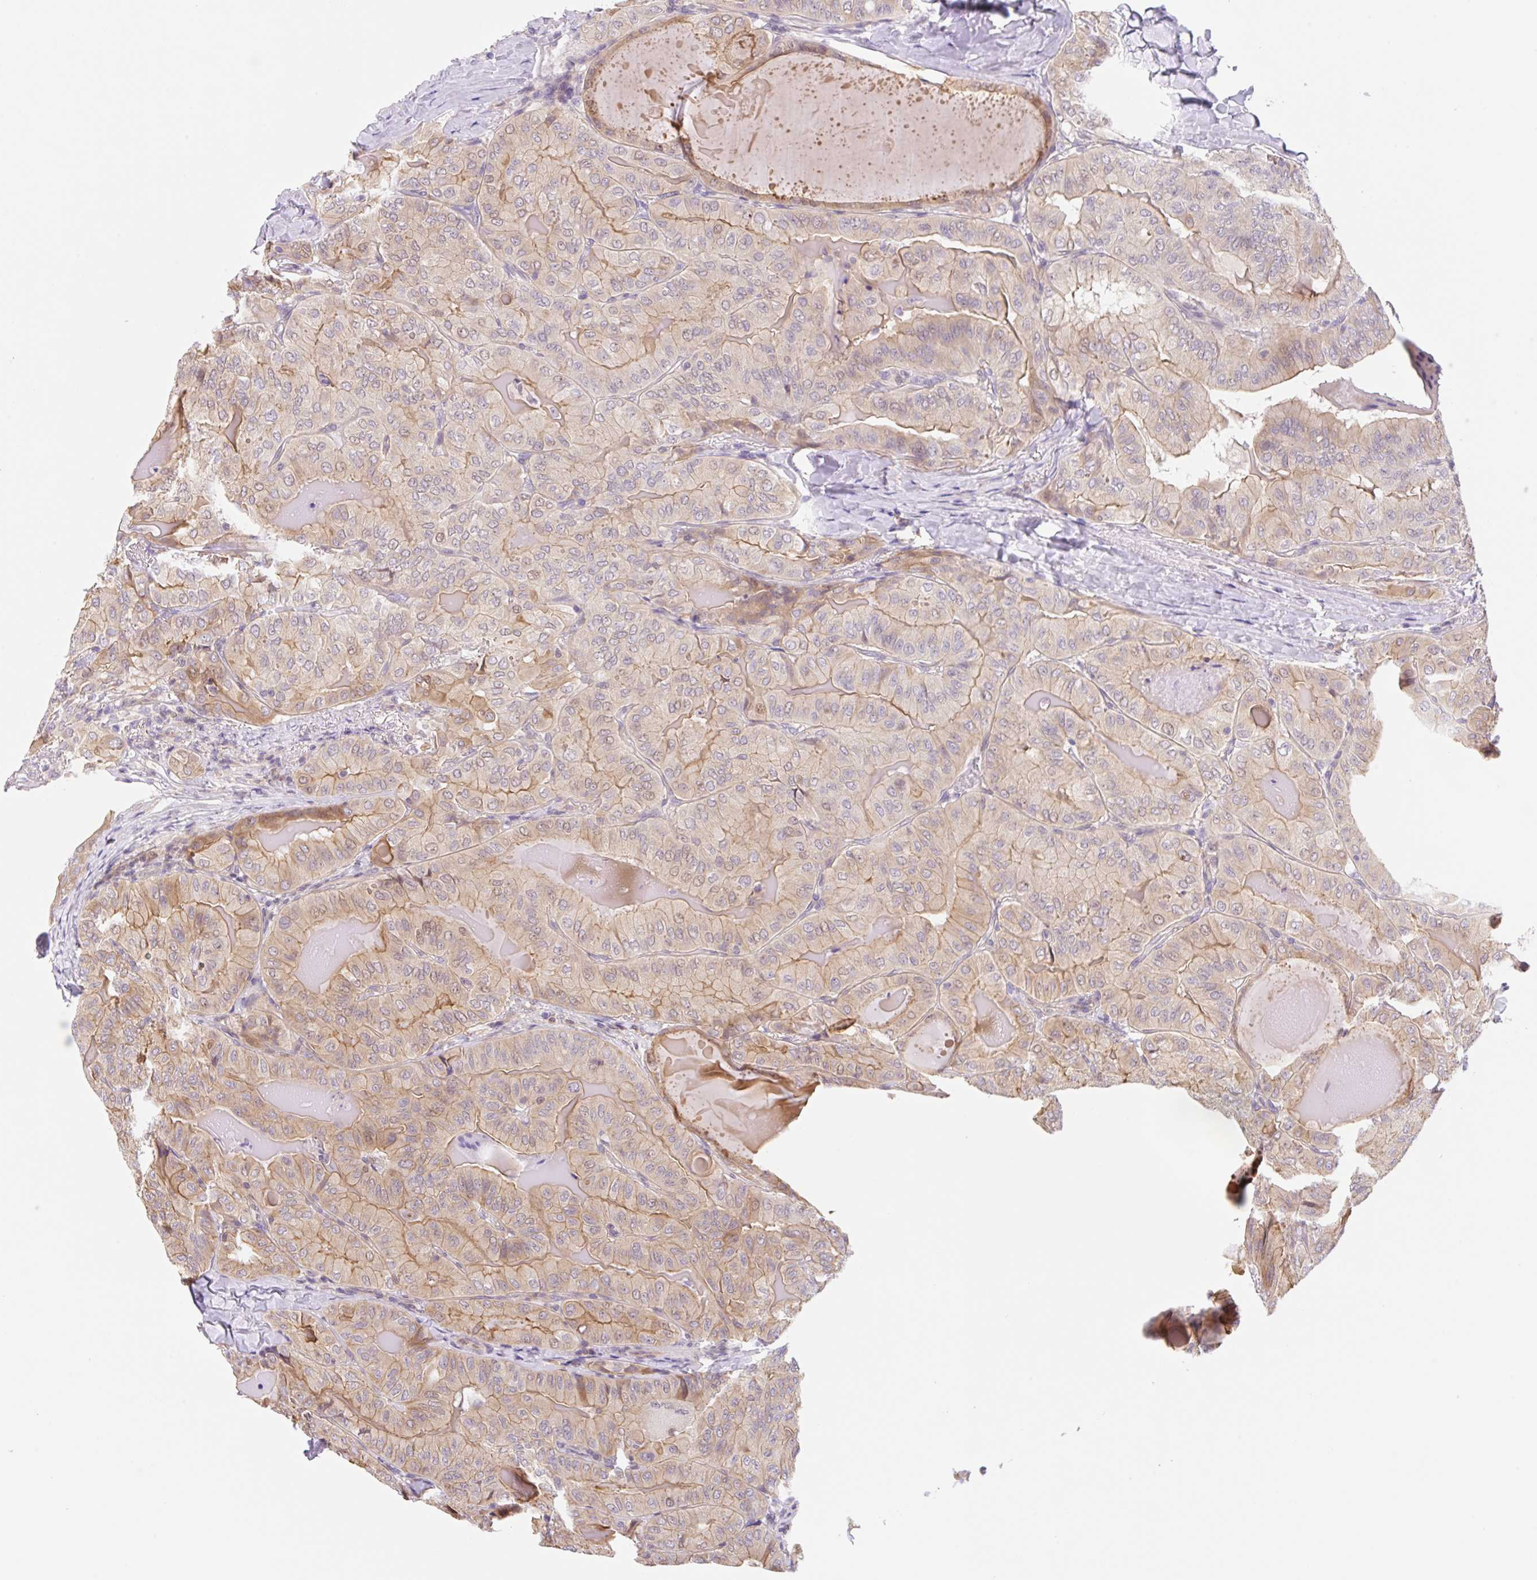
{"staining": {"intensity": "weak", "quantity": ">75%", "location": "cytoplasmic/membranous"}, "tissue": "thyroid cancer", "cell_type": "Tumor cells", "image_type": "cancer", "snomed": [{"axis": "morphology", "description": "Papillary adenocarcinoma, NOS"}, {"axis": "topography", "description": "Thyroid gland"}], "caption": "This is an image of immunohistochemistry staining of thyroid papillary adenocarcinoma, which shows weak expression in the cytoplasmic/membranous of tumor cells.", "gene": "TBPL2", "patient": {"sex": "female", "age": 68}}